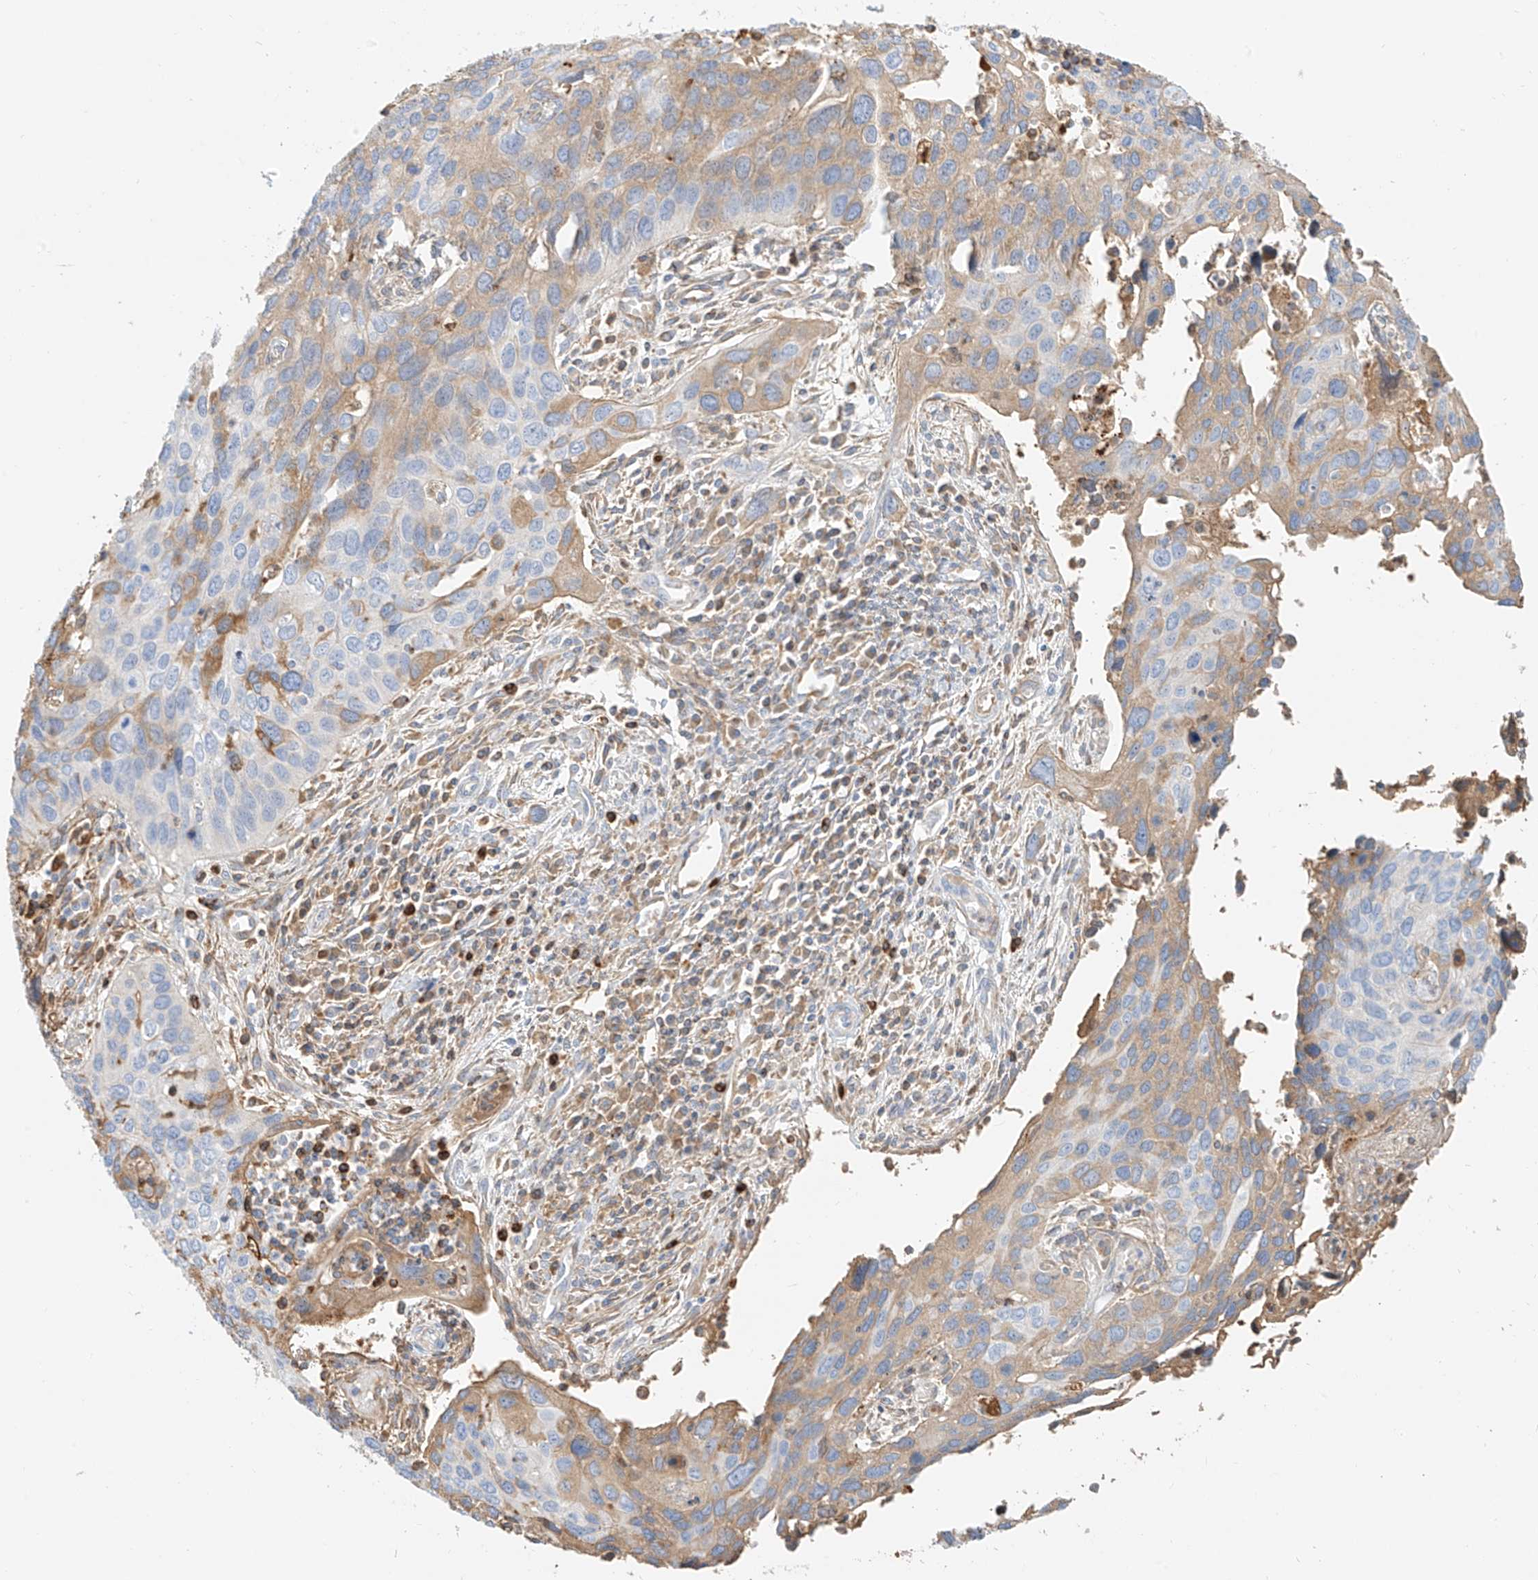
{"staining": {"intensity": "moderate", "quantity": "25%-75%", "location": "cytoplasmic/membranous"}, "tissue": "cervical cancer", "cell_type": "Tumor cells", "image_type": "cancer", "snomed": [{"axis": "morphology", "description": "Squamous cell carcinoma, NOS"}, {"axis": "topography", "description": "Cervix"}], "caption": "The immunohistochemical stain labels moderate cytoplasmic/membranous expression in tumor cells of cervical cancer (squamous cell carcinoma) tissue.", "gene": "OCSTAMP", "patient": {"sex": "female", "age": 55}}